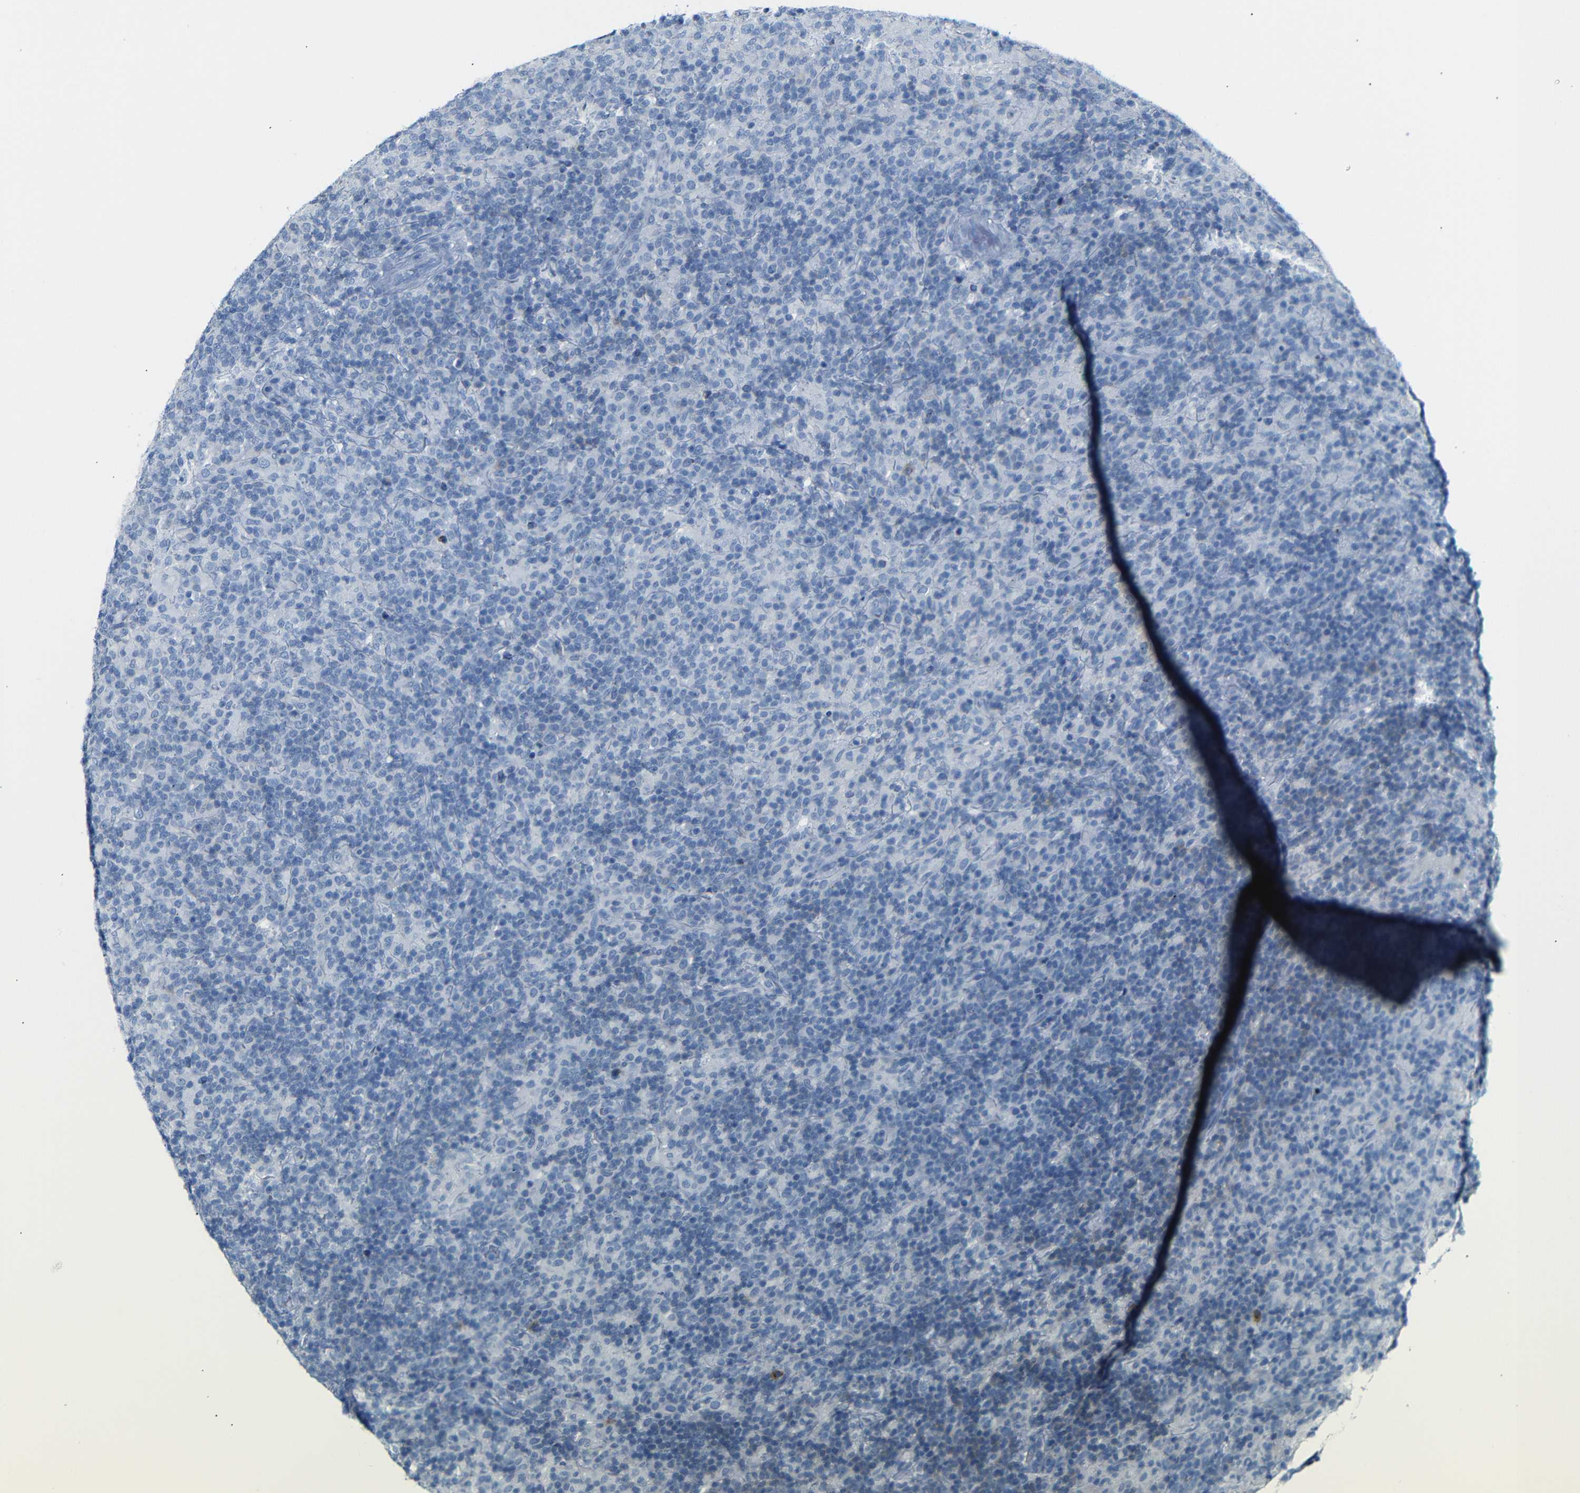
{"staining": {"intensity": "negative", "quantity": "none", "location": "none"}, "tissue": "lymphoma", "cell_type": "Tumor cells", "image_type": "cancer", "snomed": [{"axis": "morphology", "description": "Hodgkin's disease, NOS"}, {"axis": "topography", "description": "Lymph node"}], "caption": "Tumor cells are negative for protein expression in human Hodgkin's disease.", "gene": "FCRL1", "patient": {"sex": "male", "age": 70}}